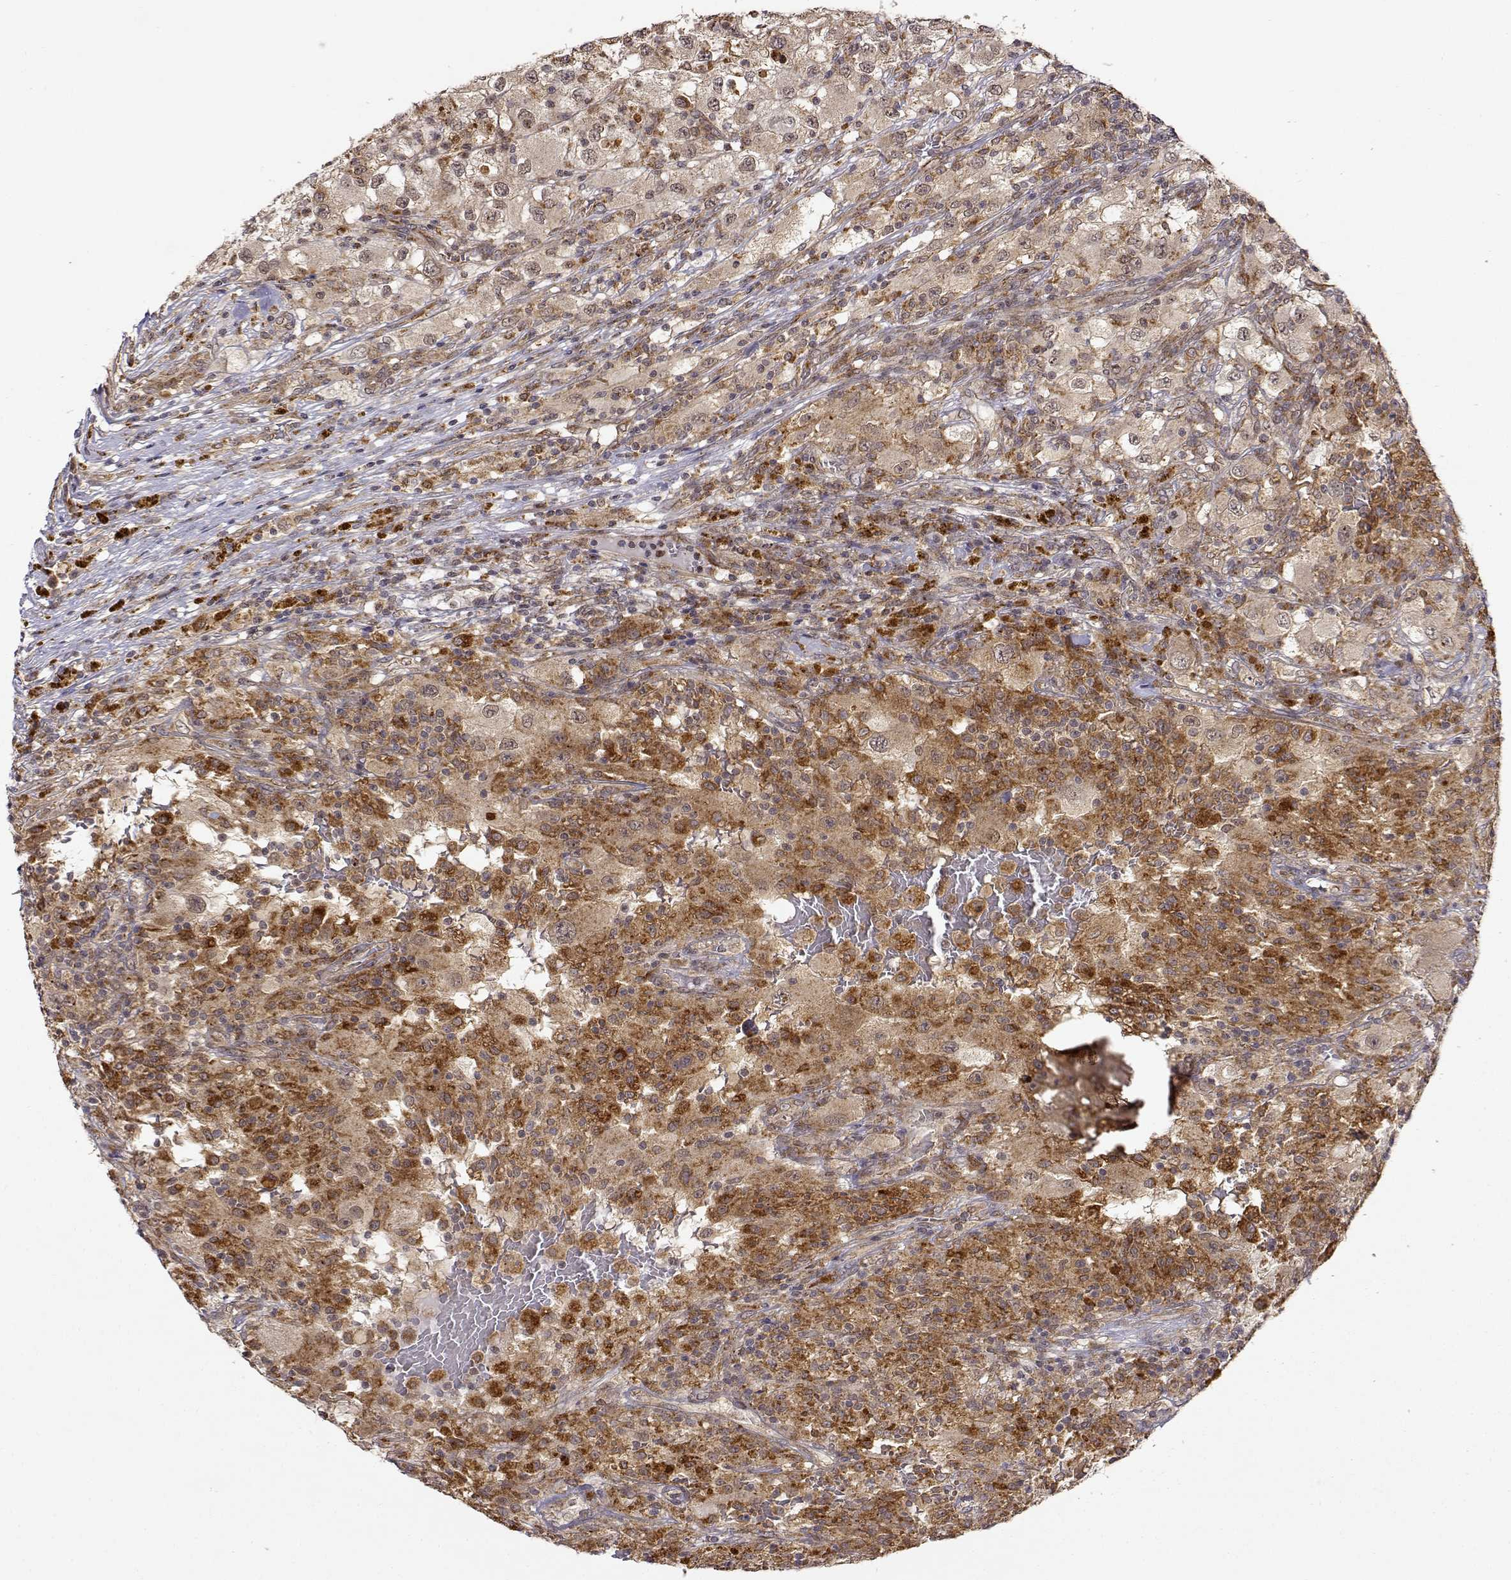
{"staining": {"intensity": "moderate", "quantity": ">75%", "location": "cytoplasmic/membranous"}, "tissue": "renal cancer", "cell_type": "Tumor cells", "image_type": "cancer", "snomed": [{"axis": "morphology", "description": "Adenocarcinoma, NOS"}, {"axis": "topography", "description": "Kidney"}], "caption": "There is medium levels of moderate cytoplasmic/membranous staining in tumor cells of renal cancer (adenocarcinoma), as demonstrated by immunohistochemical staining (brown color).", "gene": "RNF13", "patient": {"sex": "female", "age": 67}}